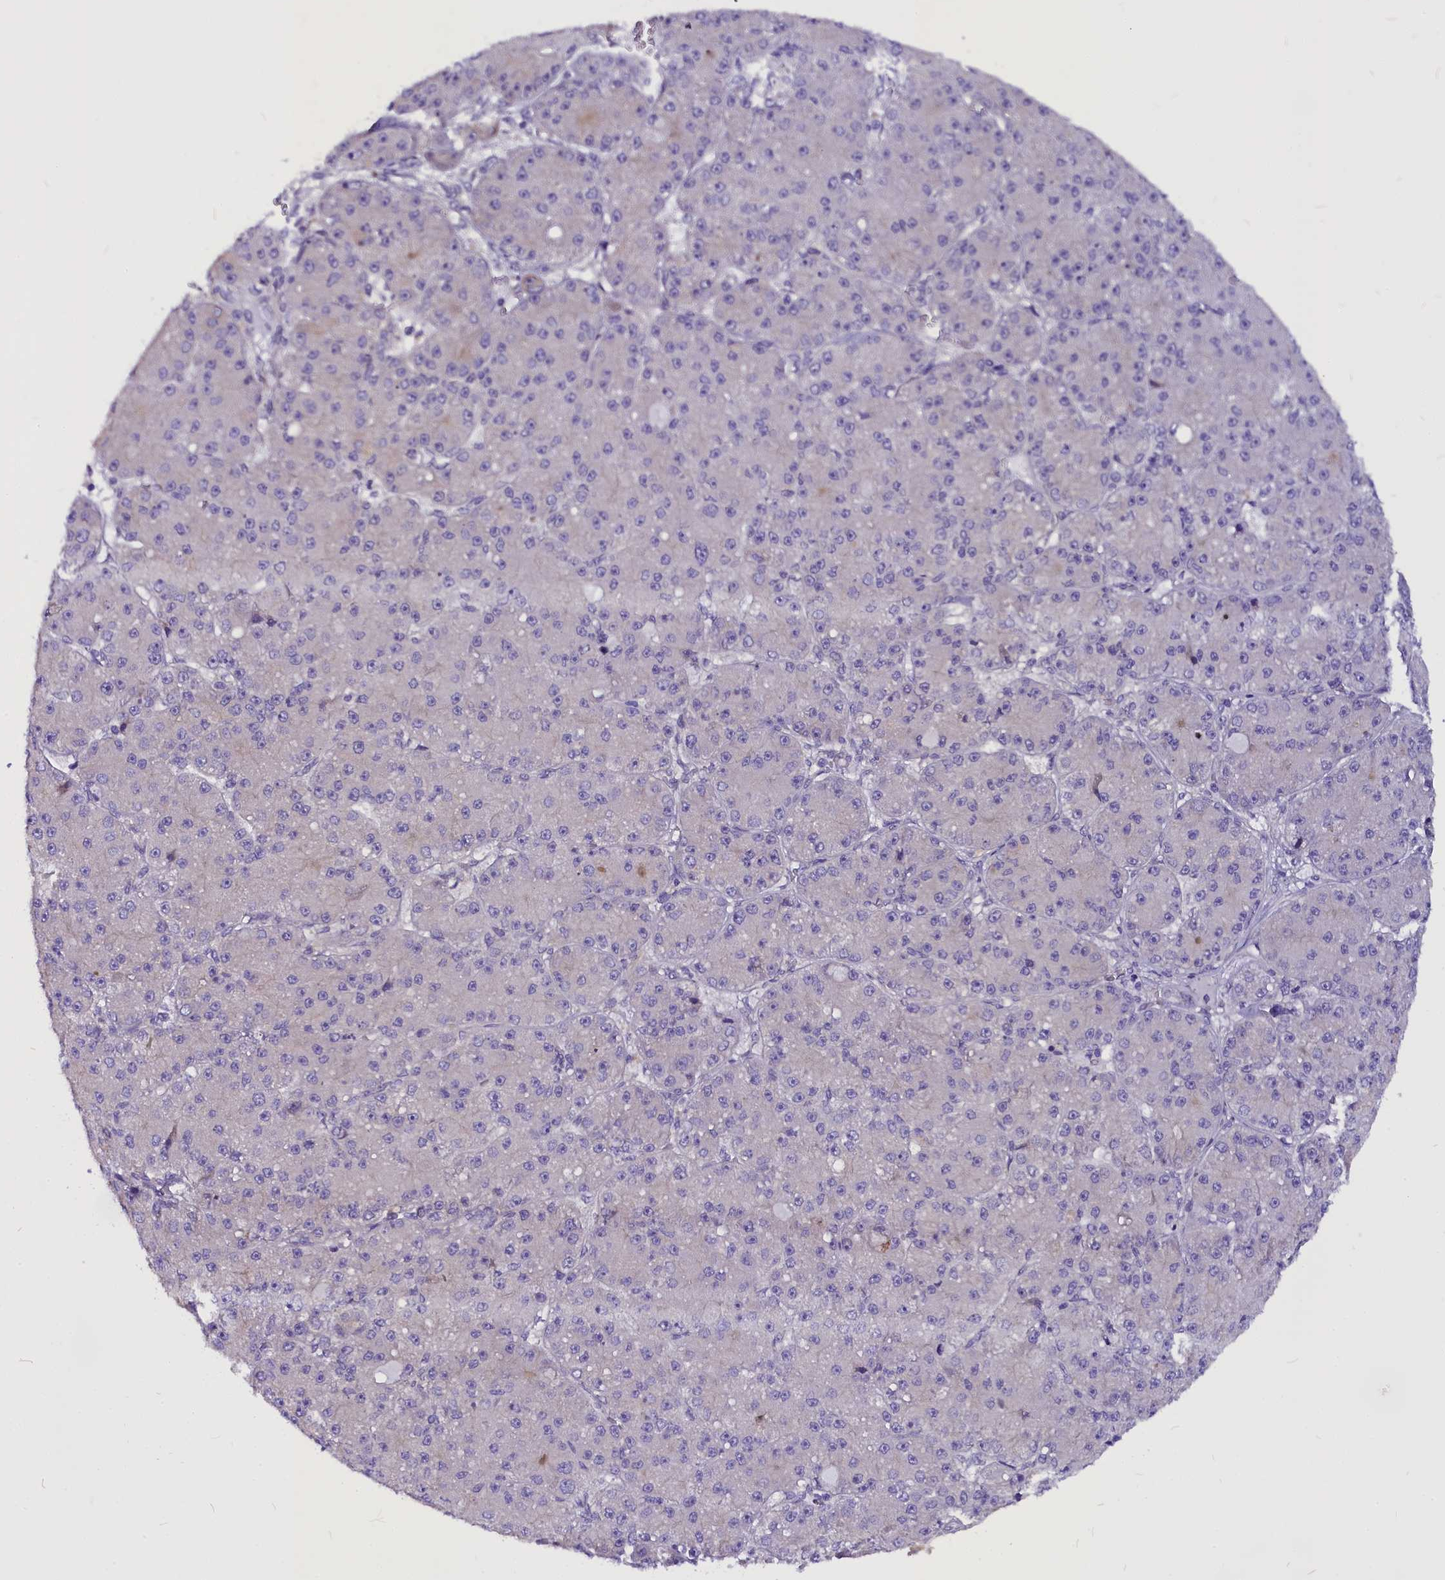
{"staining": {"intensity": "negative", "quantity": "none", "location": "none"}, "tissue": "liver cancer", "cell_type": "Tumor cells", "image_type": "cancer", "snomed": [{"axis": "morphology", "description": "Carcinoma, Hepatocellular, NOS"}, {"axis": "topography", "description": "Liver"}], "caption": "Immunohistochemistry (IHC) photomicrograph of neoplastic tissue: human liver cancer (hepatocellular carcinoma) stained with DAB (3,3'-diaminobenzidine) shows no significant protein expression in tumor cells. The staining is performed using DAB brown chromogen with nuclei counter-stained in using hematoxylin.", "gene": "CEP170", "patient": {"sex": "male", "age": 67}}